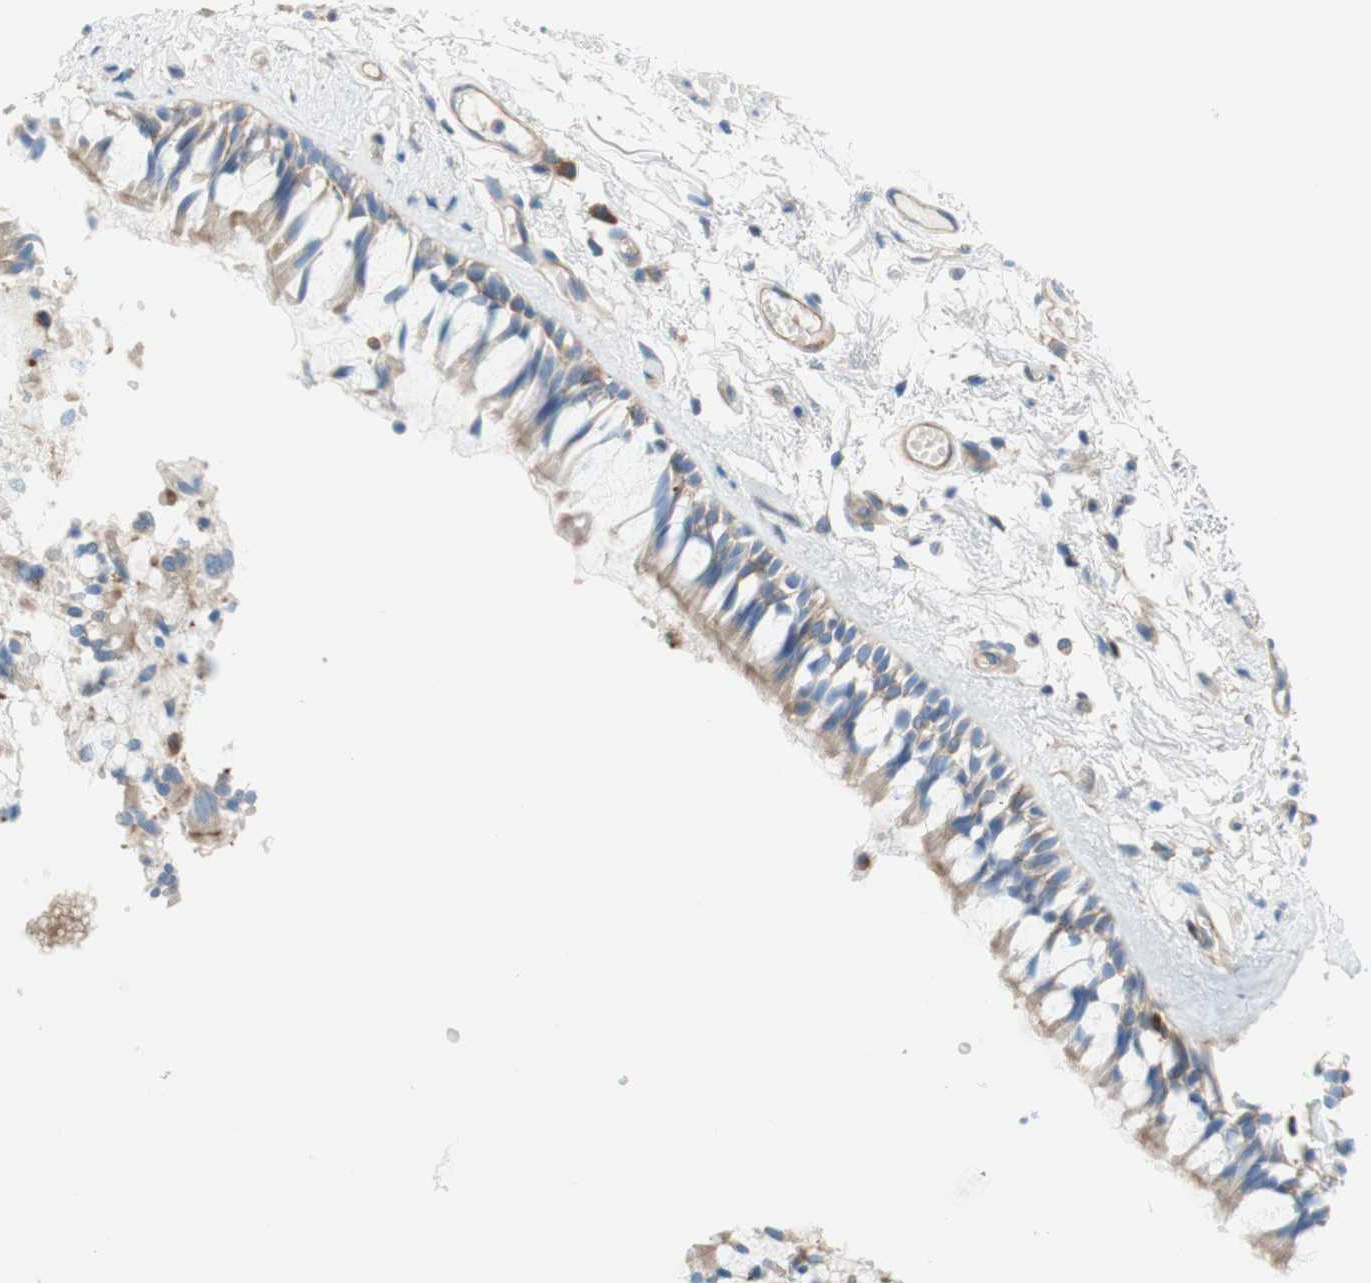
{"staining": {"intensity": "weak", "quantity": "25%-75%", "location": "cytoplasmic/membranous"}, "tissue": "bronchus", "cell_type": "Respiratory epithelial cells", "image_type": "normal", "snomed": [{"axis": "morphology", "description": "Normal tissue, NOS"}, {"axis": "morphology", "description": "Inflammation, NOS"}, {"axis": "topography", "description": "Cartilage tissue"}, {"axis": "topography", "description": "Lung"}], "caption": "IHC photomicrograph of unremarkable bronchus stained for a protein (brown), which exhibits low levels of weak cytoplasmic/membranous expression in approximately 25%-75% of respiratory epithelial cells.", "gene": "STOM", "patient": {"sex": "male", "age": 71}}